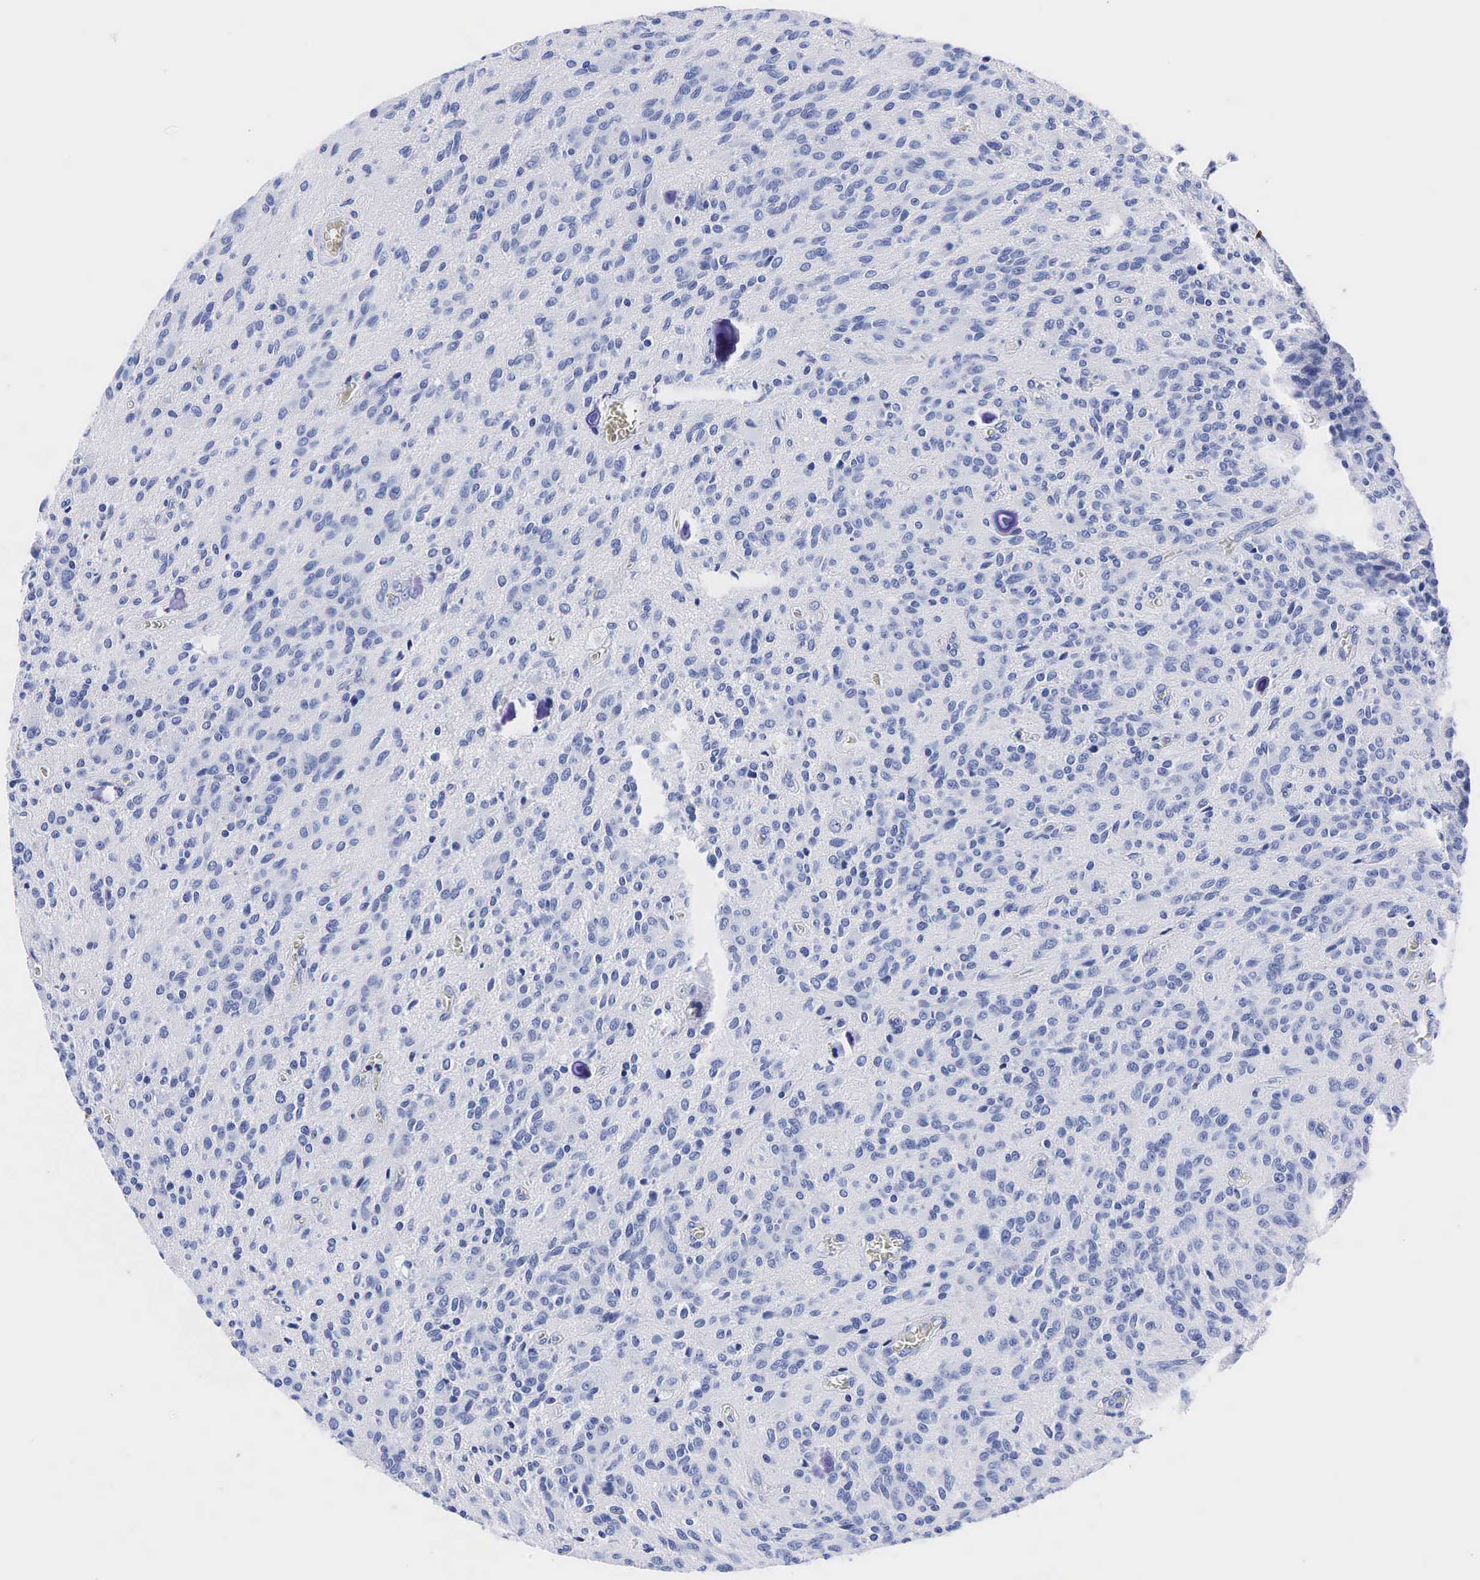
{"staining": {"intensity": "negative", "quantity": "none", "location": "none"}, "tissue": "glioma", "cell_type": "Tumor cells", "image_type": "cancer", "snomed": [{"axis": "morphology", "description": "Glioma, malignant, Low grade"}, {"axis": "topography", "description": "Brain"}], "caption": "The micrograph exhibits no significant staining in tumor cells of malignant low-grade glioma.", "gene": "TG", "patient": {"sex": "female", "age": 15}}